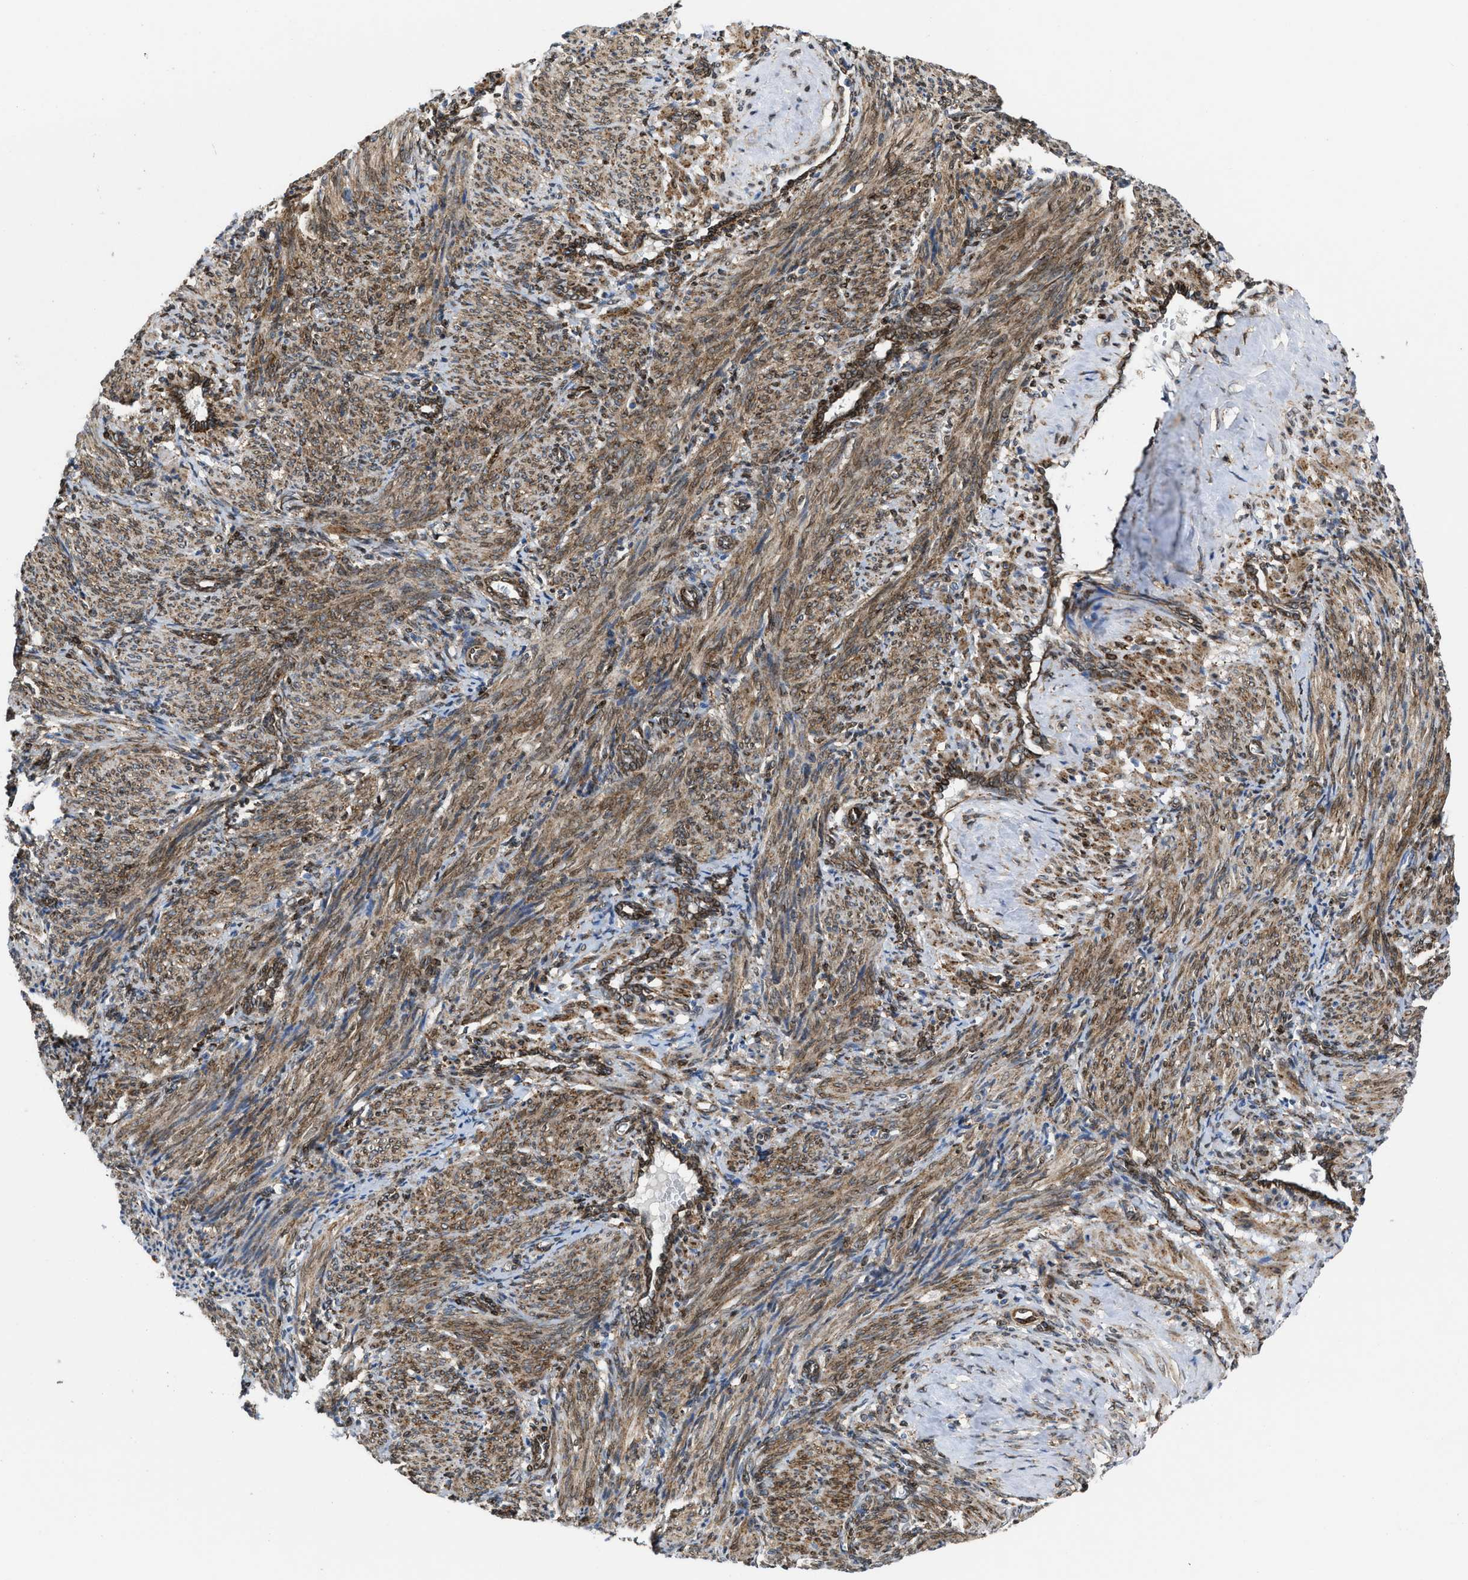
{"staining": {"intensity": "moderate", "quantity": ">75%", "location": "cytoplasmic/membranous"}, "tissue": "smooth muscle", "cell_type": "Smooth muscle cells", "image_type": "normal", "snomed": [{"axis": "morphology", "description": "Normal tissue, NOS"}, {"axis": "topography", "description": "Endometrium"}], "caption": "Smooth muscle stained with a brown dye demonstrates moderate cytoplasmic/membranous positive positivity in about >75% of smooth muscle cells.", "gene": "ERLIN2", "patient": {"sex": "female", "age": 33}}